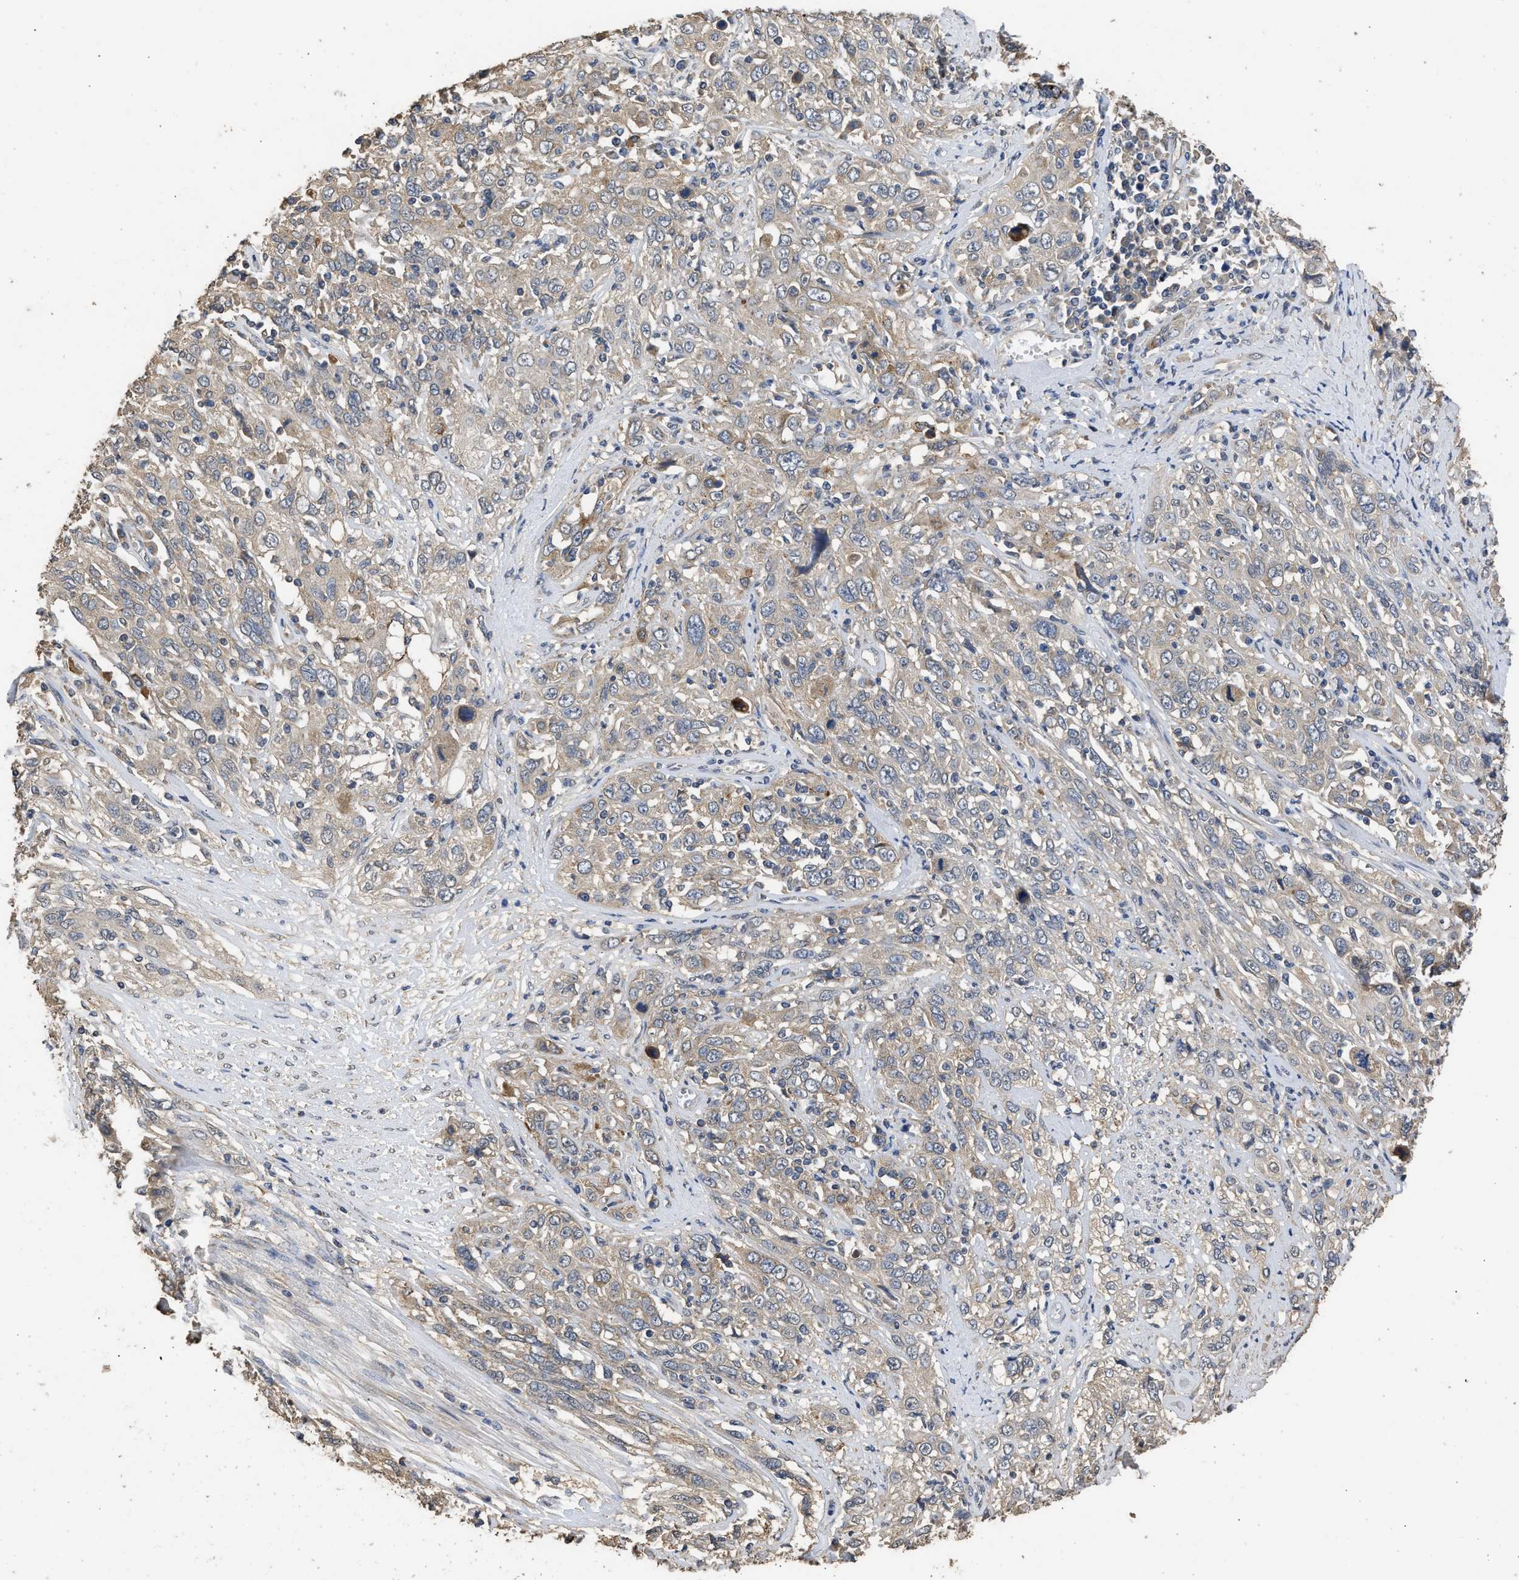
{"staining": {"intensity": "weak", "quantity": "25%-75%", "location": "cytoplasmic/membranous"}, "tissue": "cervical cancer", "cell_type": "Tumor cells", "image_type": "cancer", "snomed": [{"axis": "morphology", "description": "Squamous cell carcinoma, NOS"}, {"axis": "topography", "description": "Cervix"}], "caption": "Cervical cancer was stained to show a protein in brown. There is low levels of weak cytoplasmic/membranous positivity in about 25%-75% of tumor cells.", "gene": "SPINT2", "patient": {"sex": "female", "age": 46}}